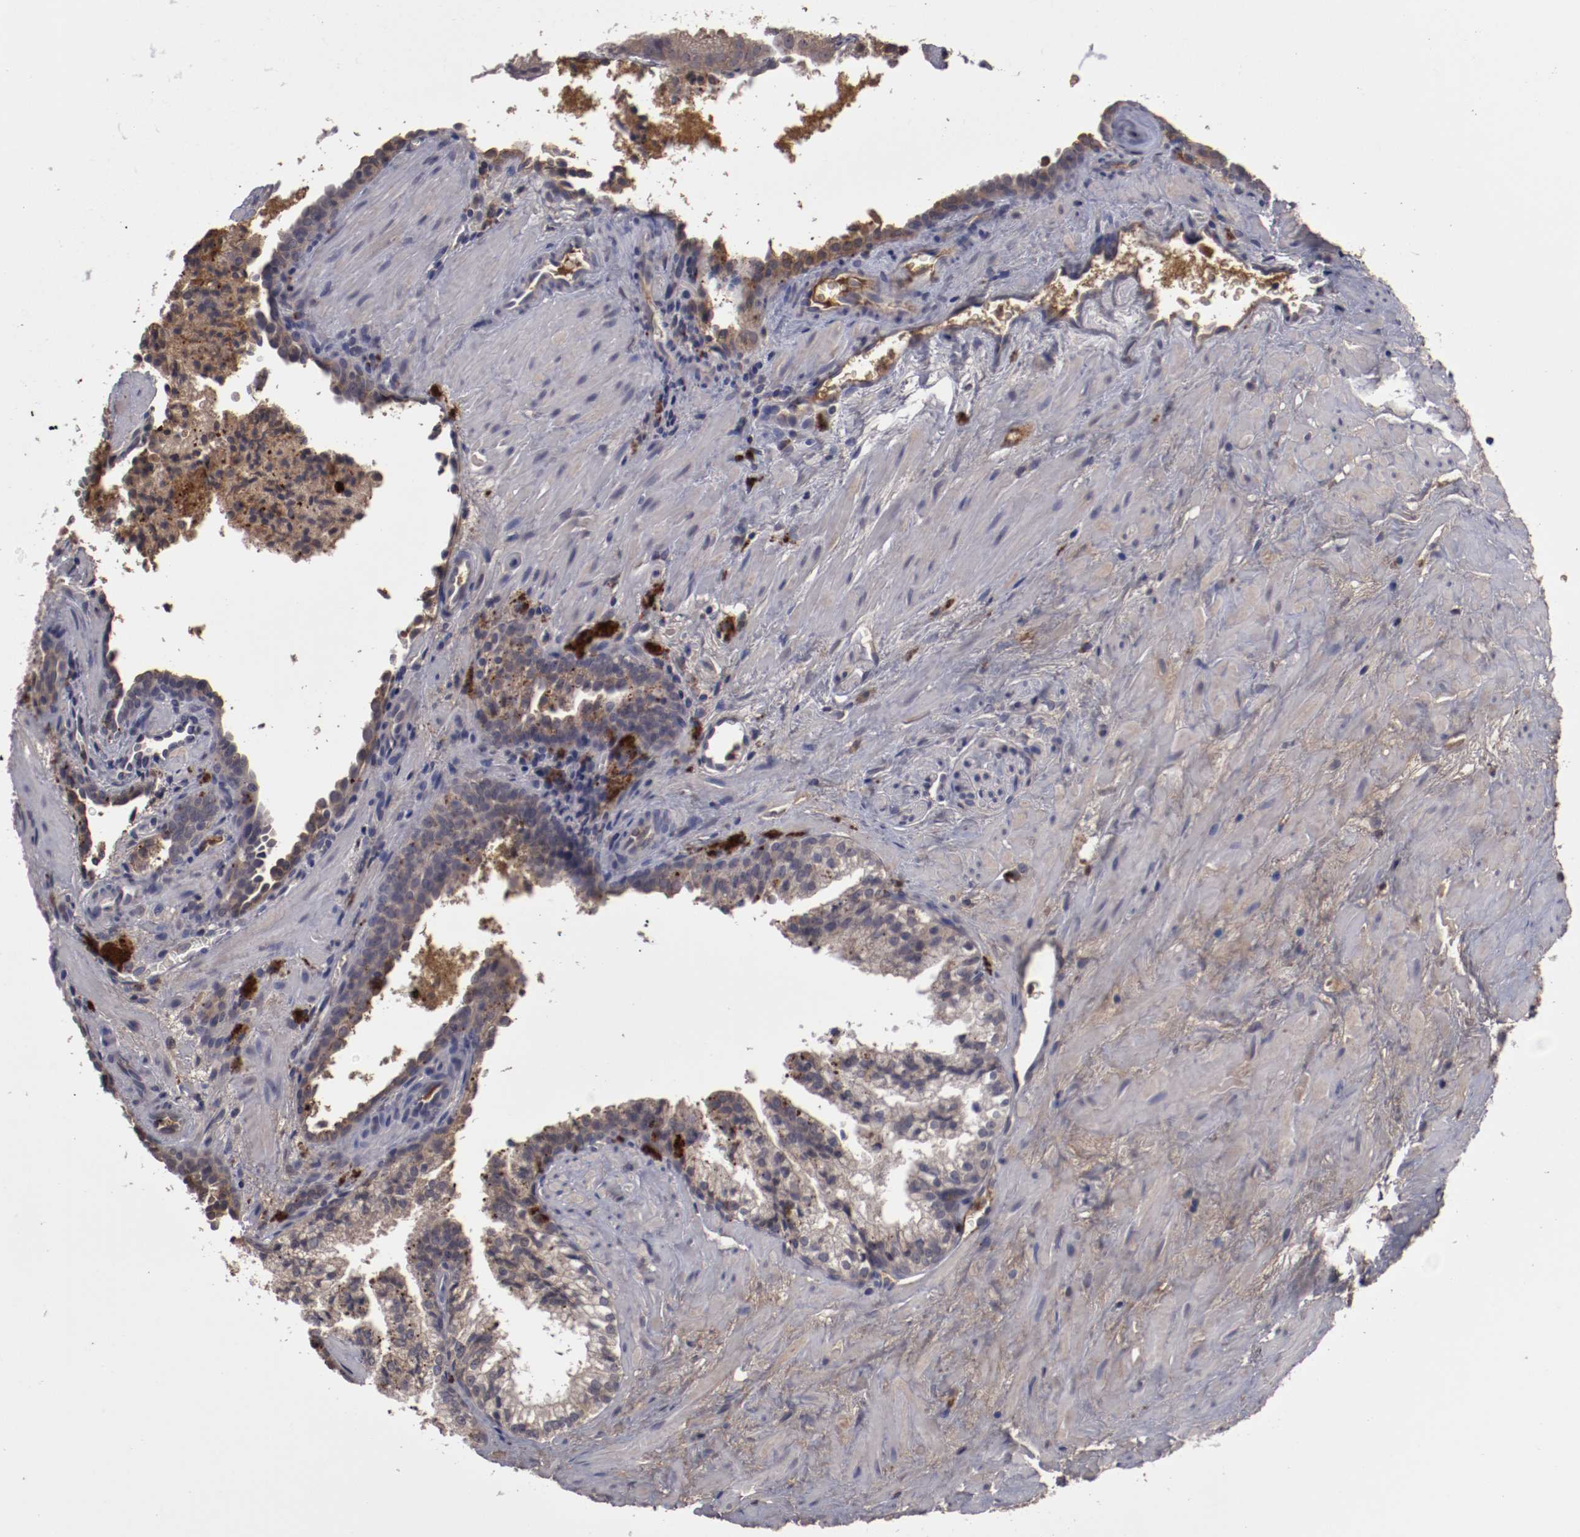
{"staining": {"intensity": "moderate", "quantity": "25%-75%", "location": "cytoplasmic/membranous"}, "tissue": "prostate cancer", "cell_type": "Tumor cells", "image_type": "cancer", "snomed": [{"axis": "morphology", "description": "Adenocarcinoma, Medium grade"}, {"axis": "topography", "description": "Prostate"}], "caption": "Tumor cells display medium levels of moderate cytoplasmic/membranous positivity in approximately 25%-75% of cells in prostate cancer (medium-grade adenocarcinoma).", "gene": "CP", "patient": {"sex": "male", "age": 64}}